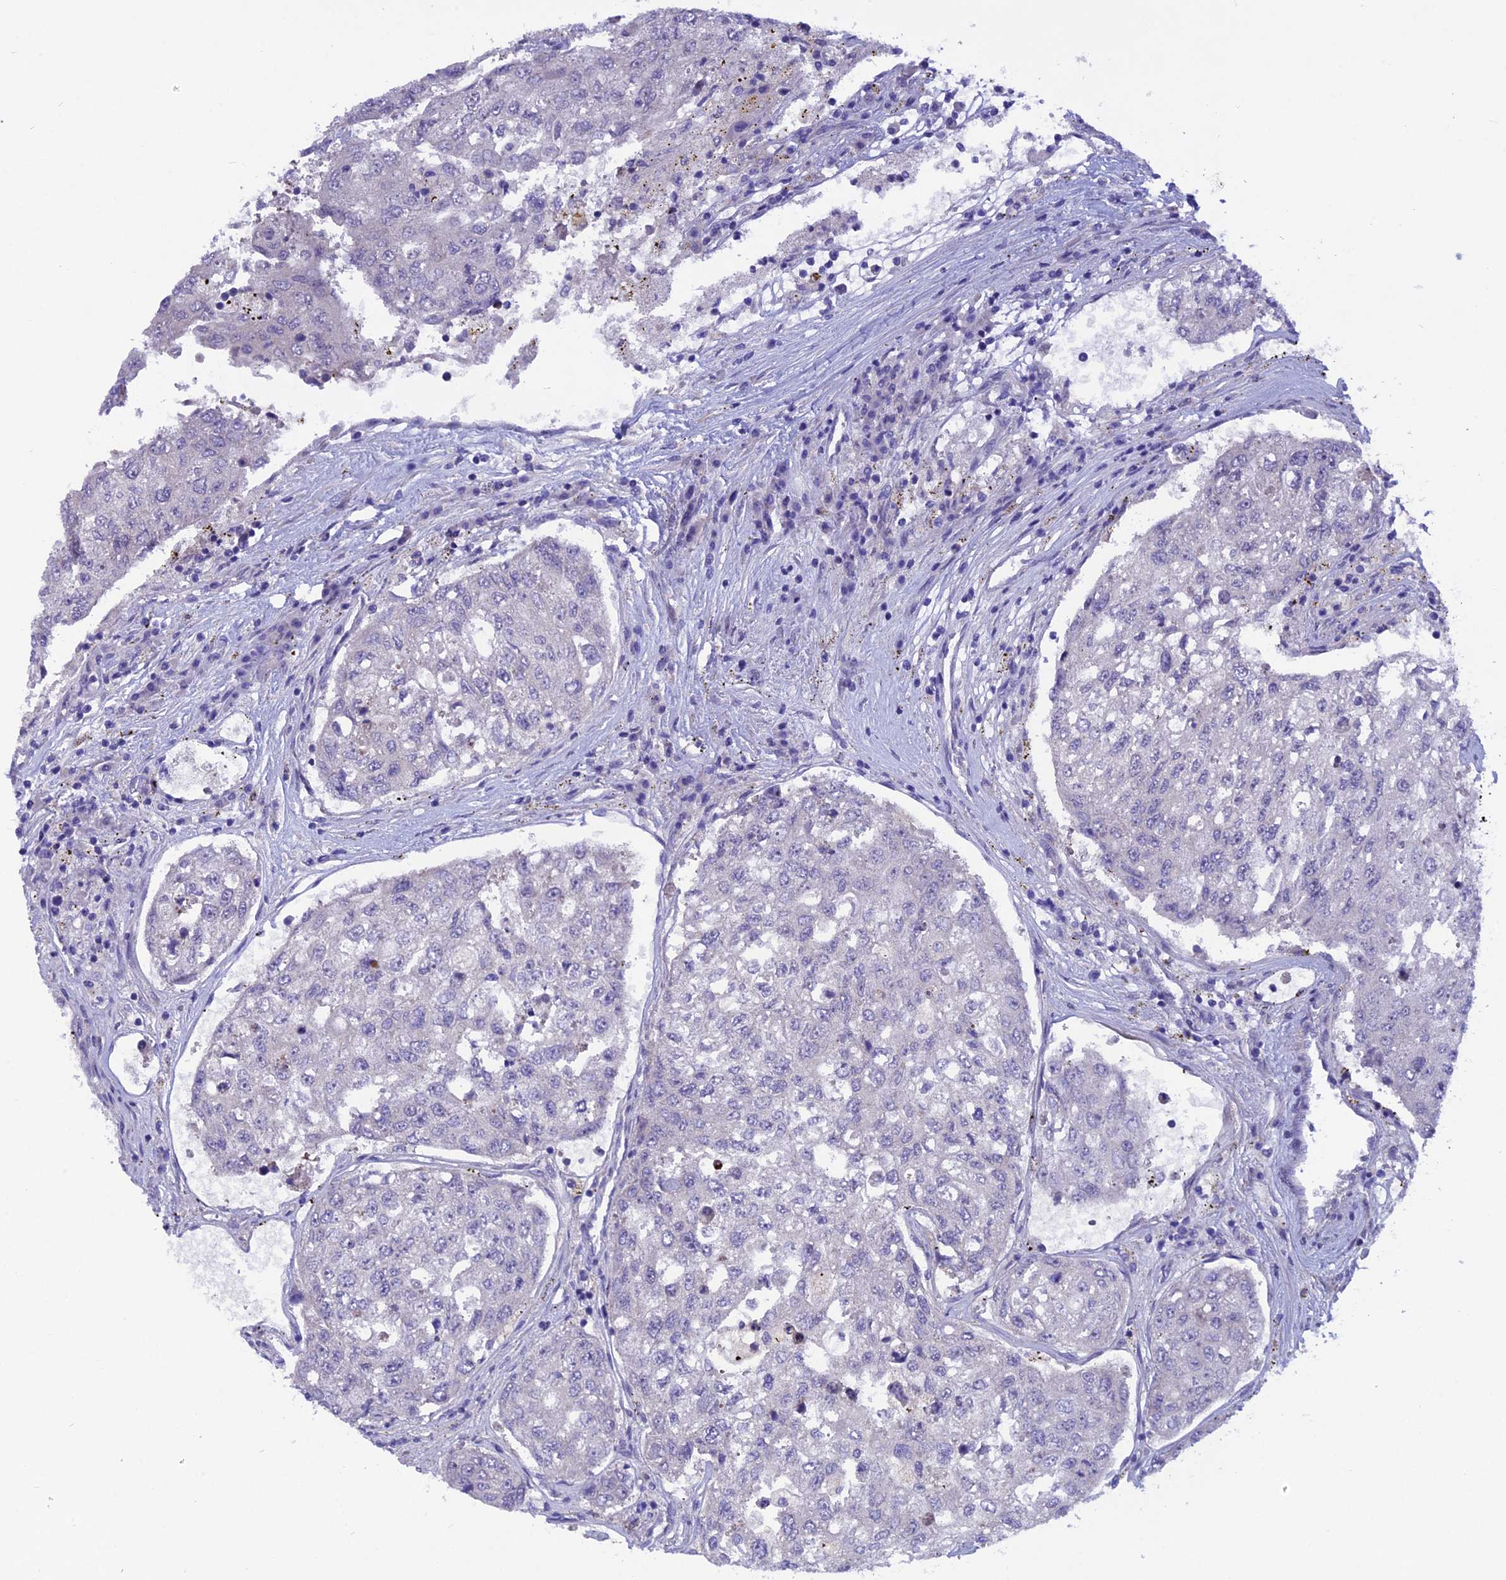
{"staining": {"intensity": "negative", "quantity": "none", "location": "none"}, "tissue": "urothelial cancer", "cell_type": "Tumor cells", "image_type": "cancer", "snomed": [{"axis": "morphology", "description": "Urothelial carcinoma, High grade"}, {"axis": "topography", "description": "Lymph node"}, {"axis": "topography", "description": "Urinary bladder"}], "caption": "Immunohistochemical staining of human urothelial carcinoma (high-grade) demonstrates no significant positivity in tumor cells. The staining is performed using DAB brown chromogen with nuclei counter-stained in using hematoxylin.", "gene": "TMEM138", "patient": {"sex": "male", "age": 51}}